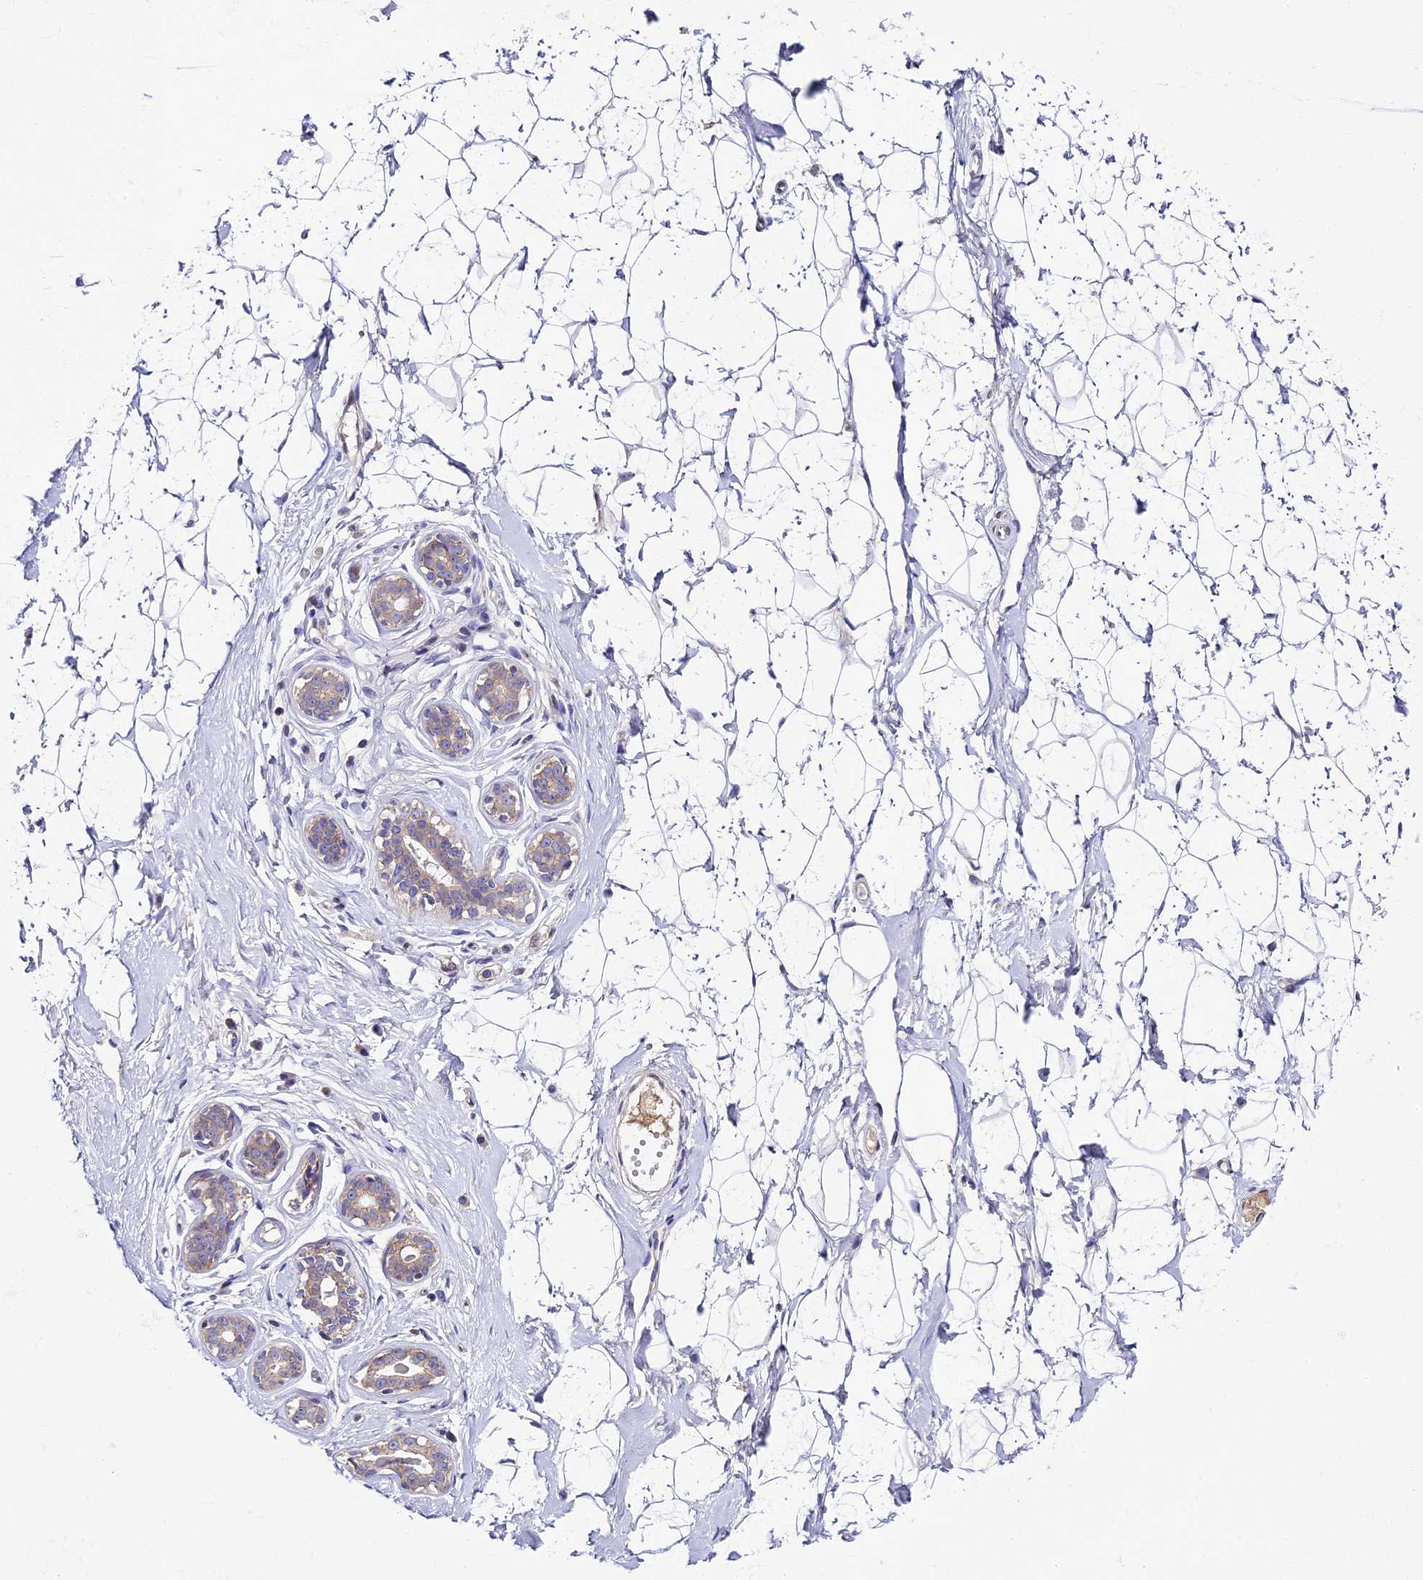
{"staining": {"intensity": "negative", "quantity": "none", "location": "none"}, "tissue": "breast", "cell_type": "Adipocytes", "image_type": "normal", "snomed": [{"axis": "morphology", "description": "Normal tissue, NOS"}, {"axis": "morphology", "description": "Adenoma, NOS"}, {"axis": "topography", "description": "Breast"}], "caption": "The immunohistochemistry (IHC) micrograph has no significant staining in adipocytes of breast.", "gene": "ENKD1", "patient": {"sex": "female", "age": 23}}